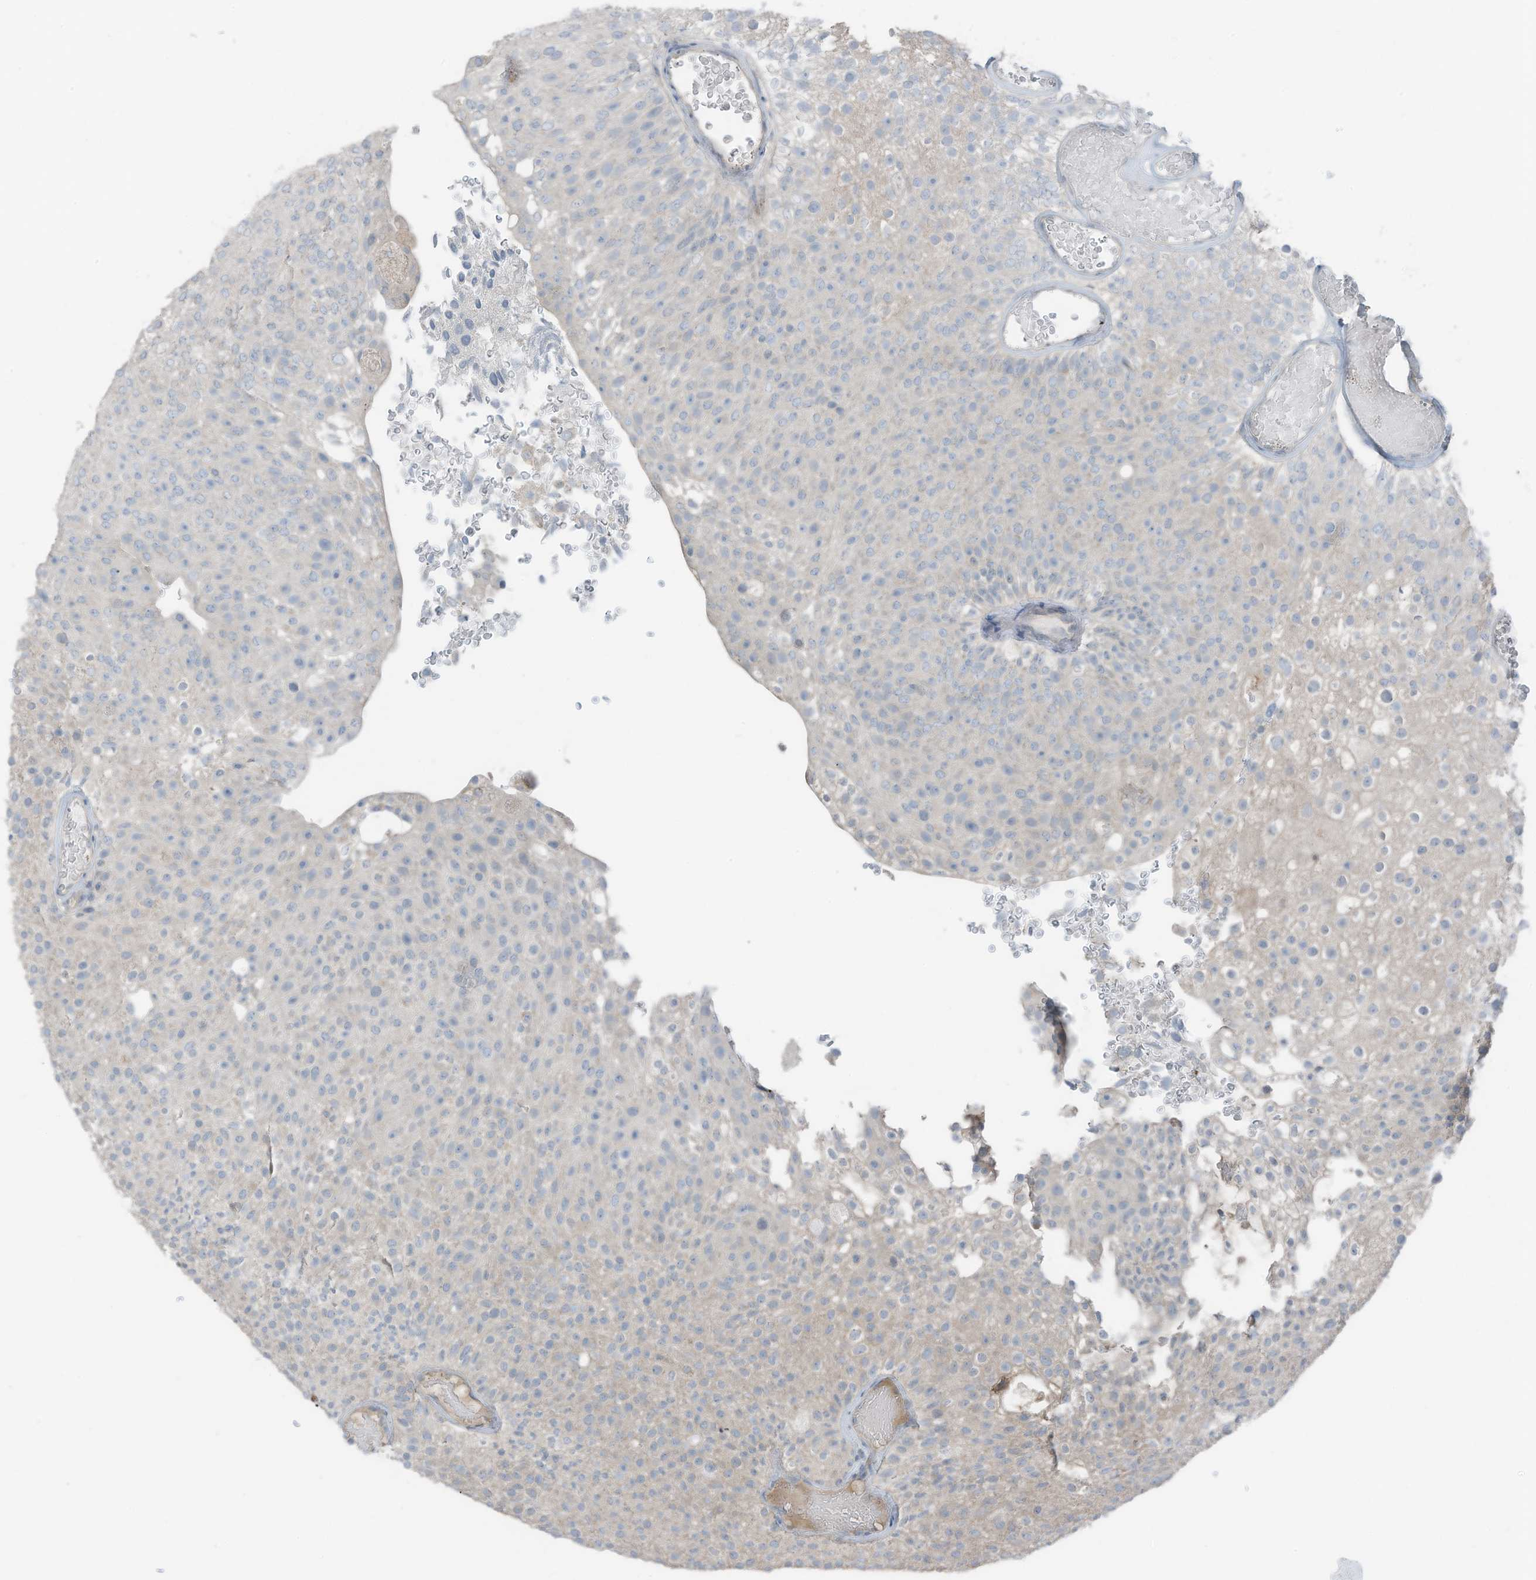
{"staining": {"intensity": "negative", "quantity": "none", "location": "none"}, "tissue": "urothelial cancer", "cell_type": "Tumor cells", "image_type": "cancer", "snomed": [{"axis": "morphology", "description": "Urothelial carcinoma, Low grade"}, {"axis": "topography", "description": "Urinary bladder"}], "caption": "This is a micrograph of immunohistochemistry staining of urothelial carcinoma (low-grade), which shows no positivity in tumor cells.", "gene": "ARHGEF33", "patient": {"sex": "male", "age": 78}}